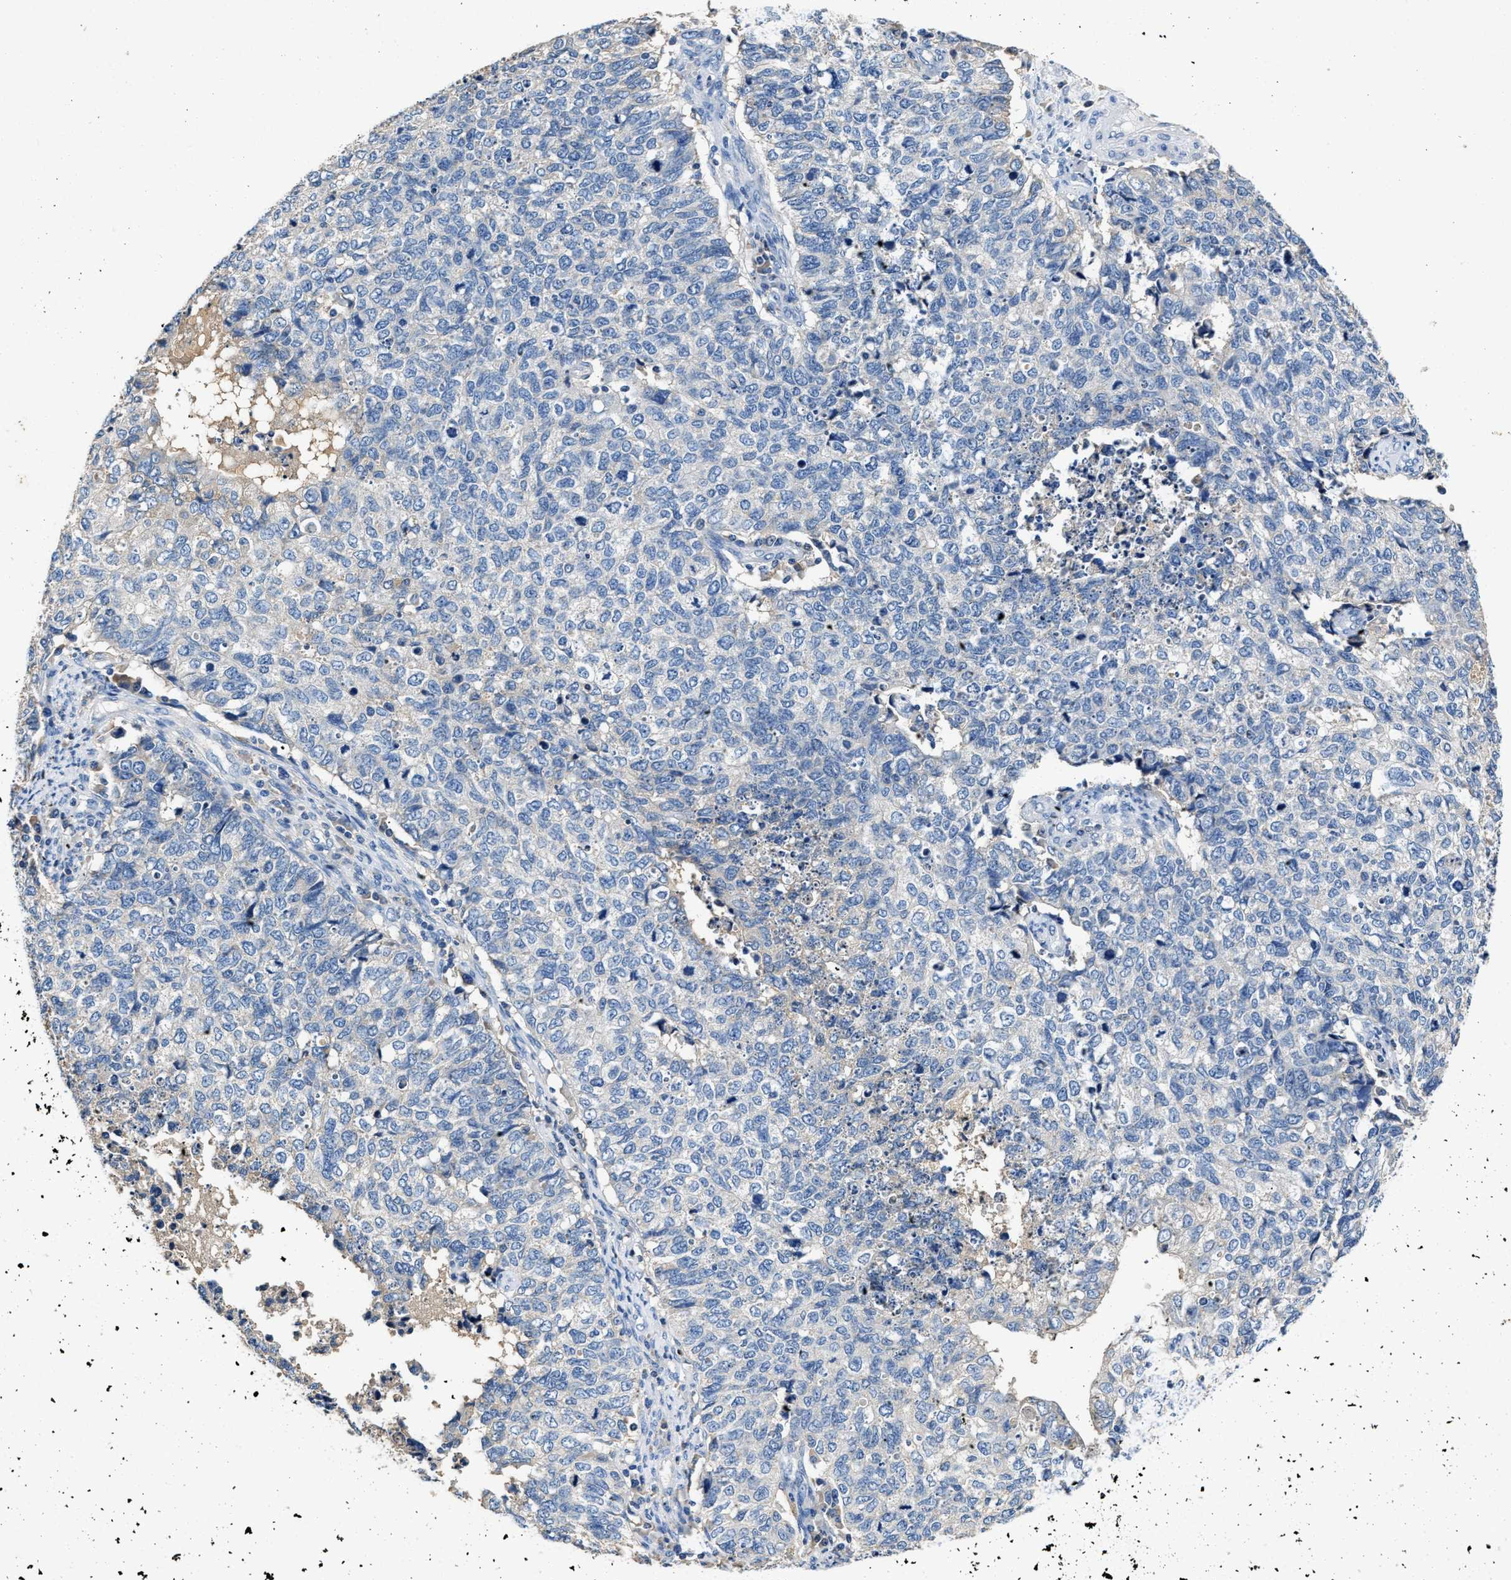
{"staining": {"intensity": "negative", "quantity": "none", "location": "none"}, "tissue": "cervical cancer", "cell_type": "Tumor cells", "image_type": "cancer", "snomed": [{"axis": "morphology", "description": "Squamous cell carcinoma, NOS"}, {"axis": "topography", "description": "Cervix"}], "caption": "This photomicrograph is of cervical cancer (squamous cell carcinoma) stained with immunohistochemistry to label a protein in brown with the nuclei are counter-stained blue. There is no staining in tumor cells.", "gene": "SLCO2B1", "patient": {"sex": "female", "age": 63}}